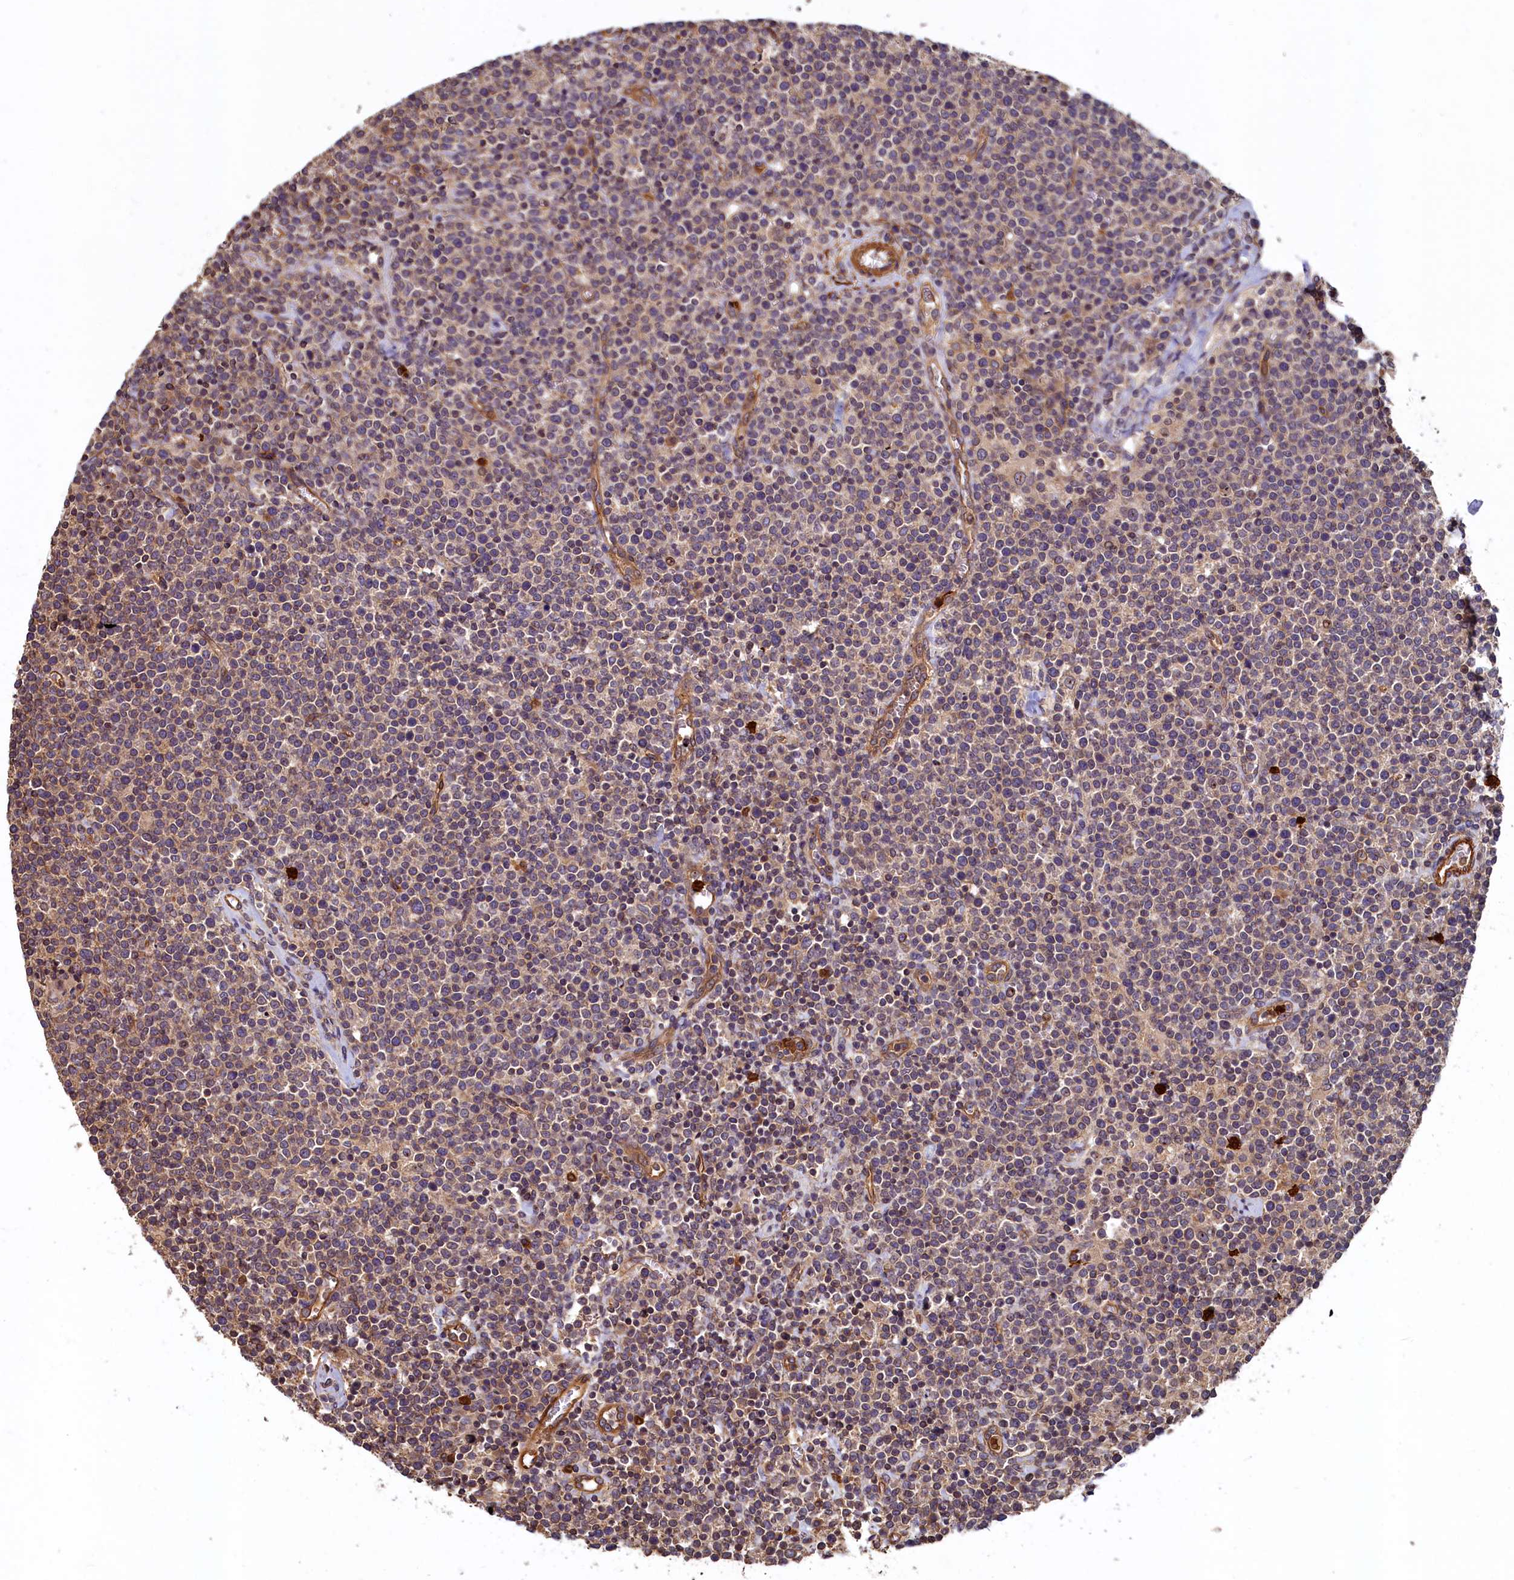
{"staining": {"intensity": "weak", "quantity": "25%-75%", "location": "cytoplasmic/membranous"}, "tissue": "lymphoma", "cell_type": "Tumor cells", "image_type": "cancer", "snomed": [{"axis": "morphology", "description": "Malignant lymphoma, non-Hodgkin's type, High grade"}, {"axis": "topography", "description": "Lymph node"}], "caption": "Approximately 25%-75% of tumor cells in human lymphoma show weak cytoplasmic/membranous protein expression as visualized by brown immunohistochemical staining.", "gene": "CCDC102B", "patient": {"sex": "male", "age": 61}}